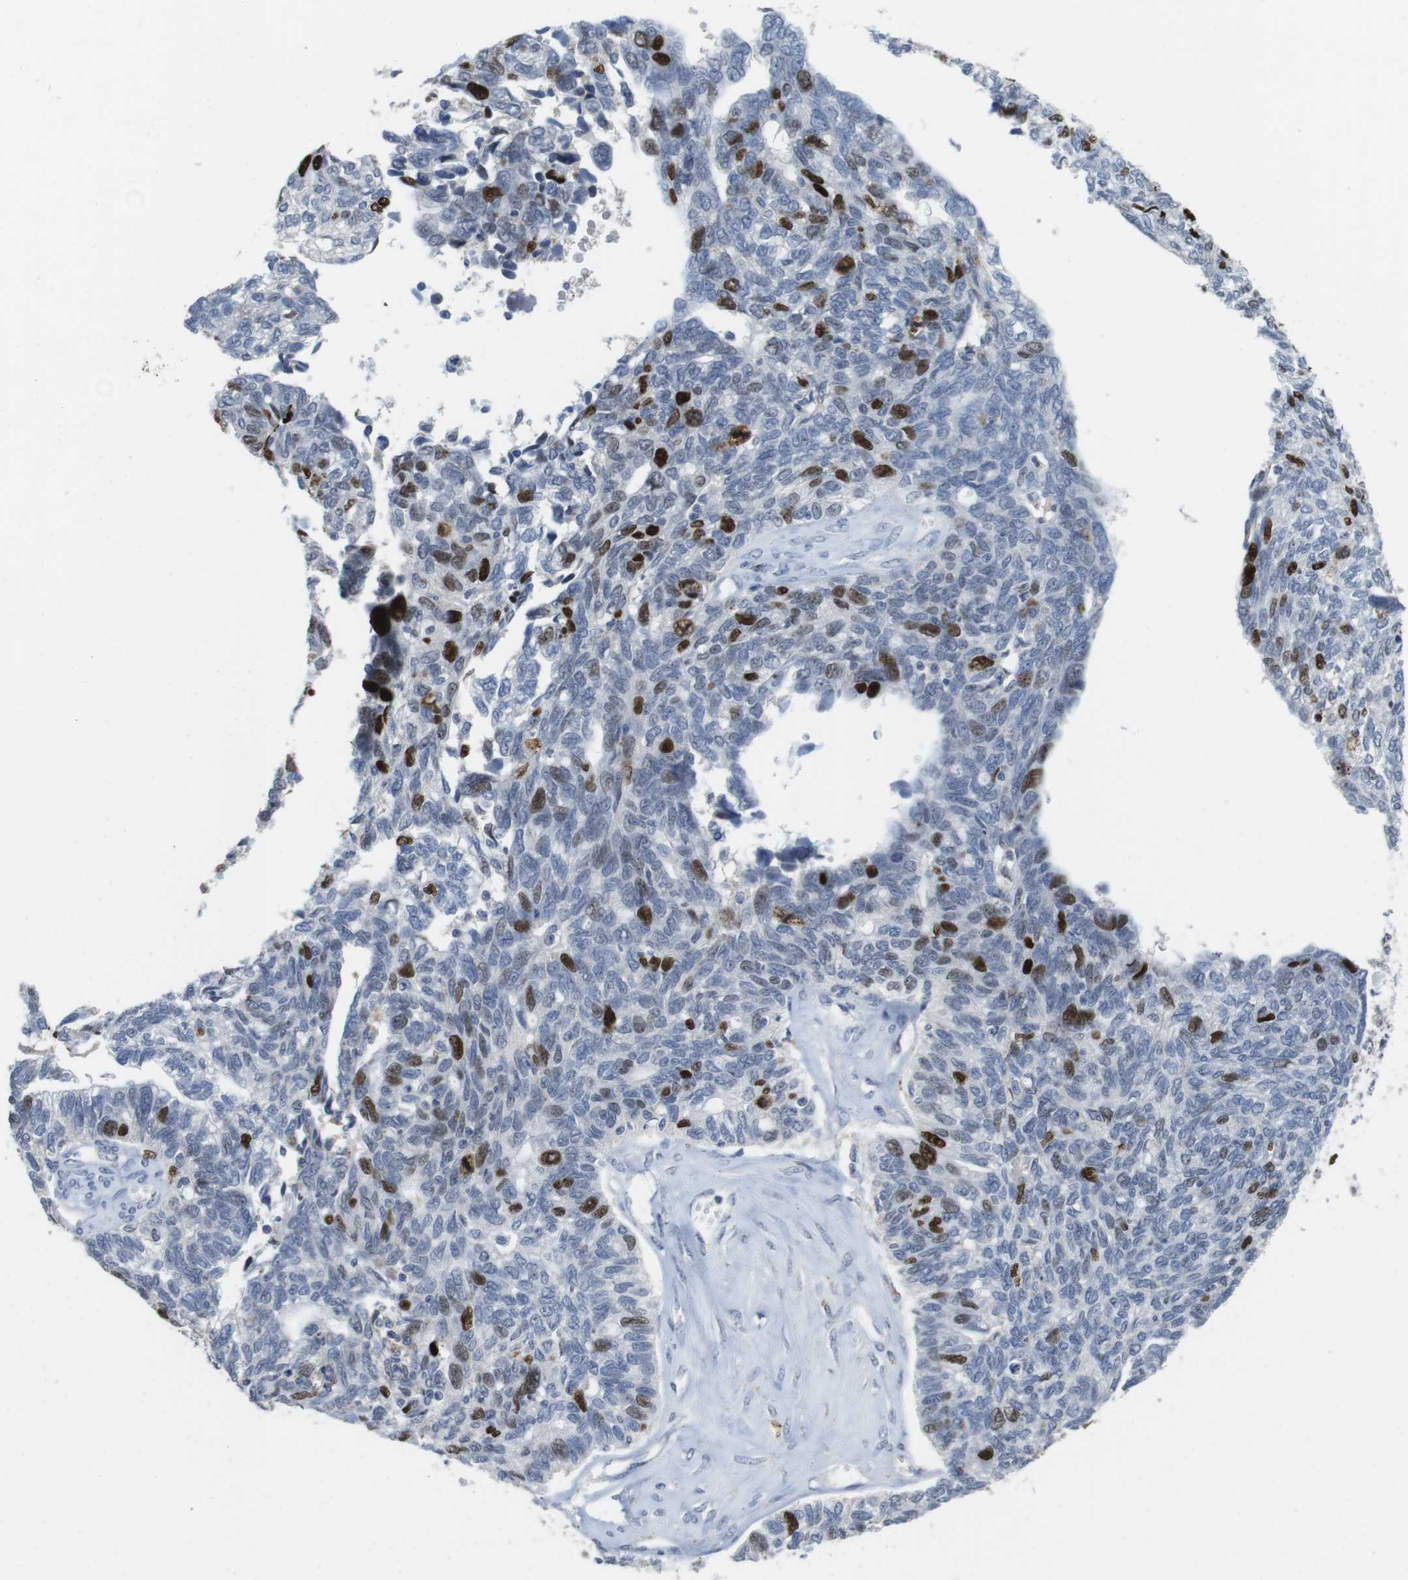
{"staining": {"intensity": "strong", "quantity": "<25%", "location": "nuclear"}, "tissue": "ovarian cancer", "cell_type": "Tumor cells", "image_type": "cancer", "snomed": [{"axis": "morphology", "description": "Cystadenocarcinoma, serous, NOS"}, {"axis": "topography", "description": "Ovary"}], "caption": "Immunohistochemistry histopathology image of serous cystadenocarcinoma (ovarian) stained for a protein (brown), which exhibits medium levels of strong nuclear expression in about <25% of tumor cells.", "gene": "KPNA2", "patient": {"sex": "female", "age": 79}}